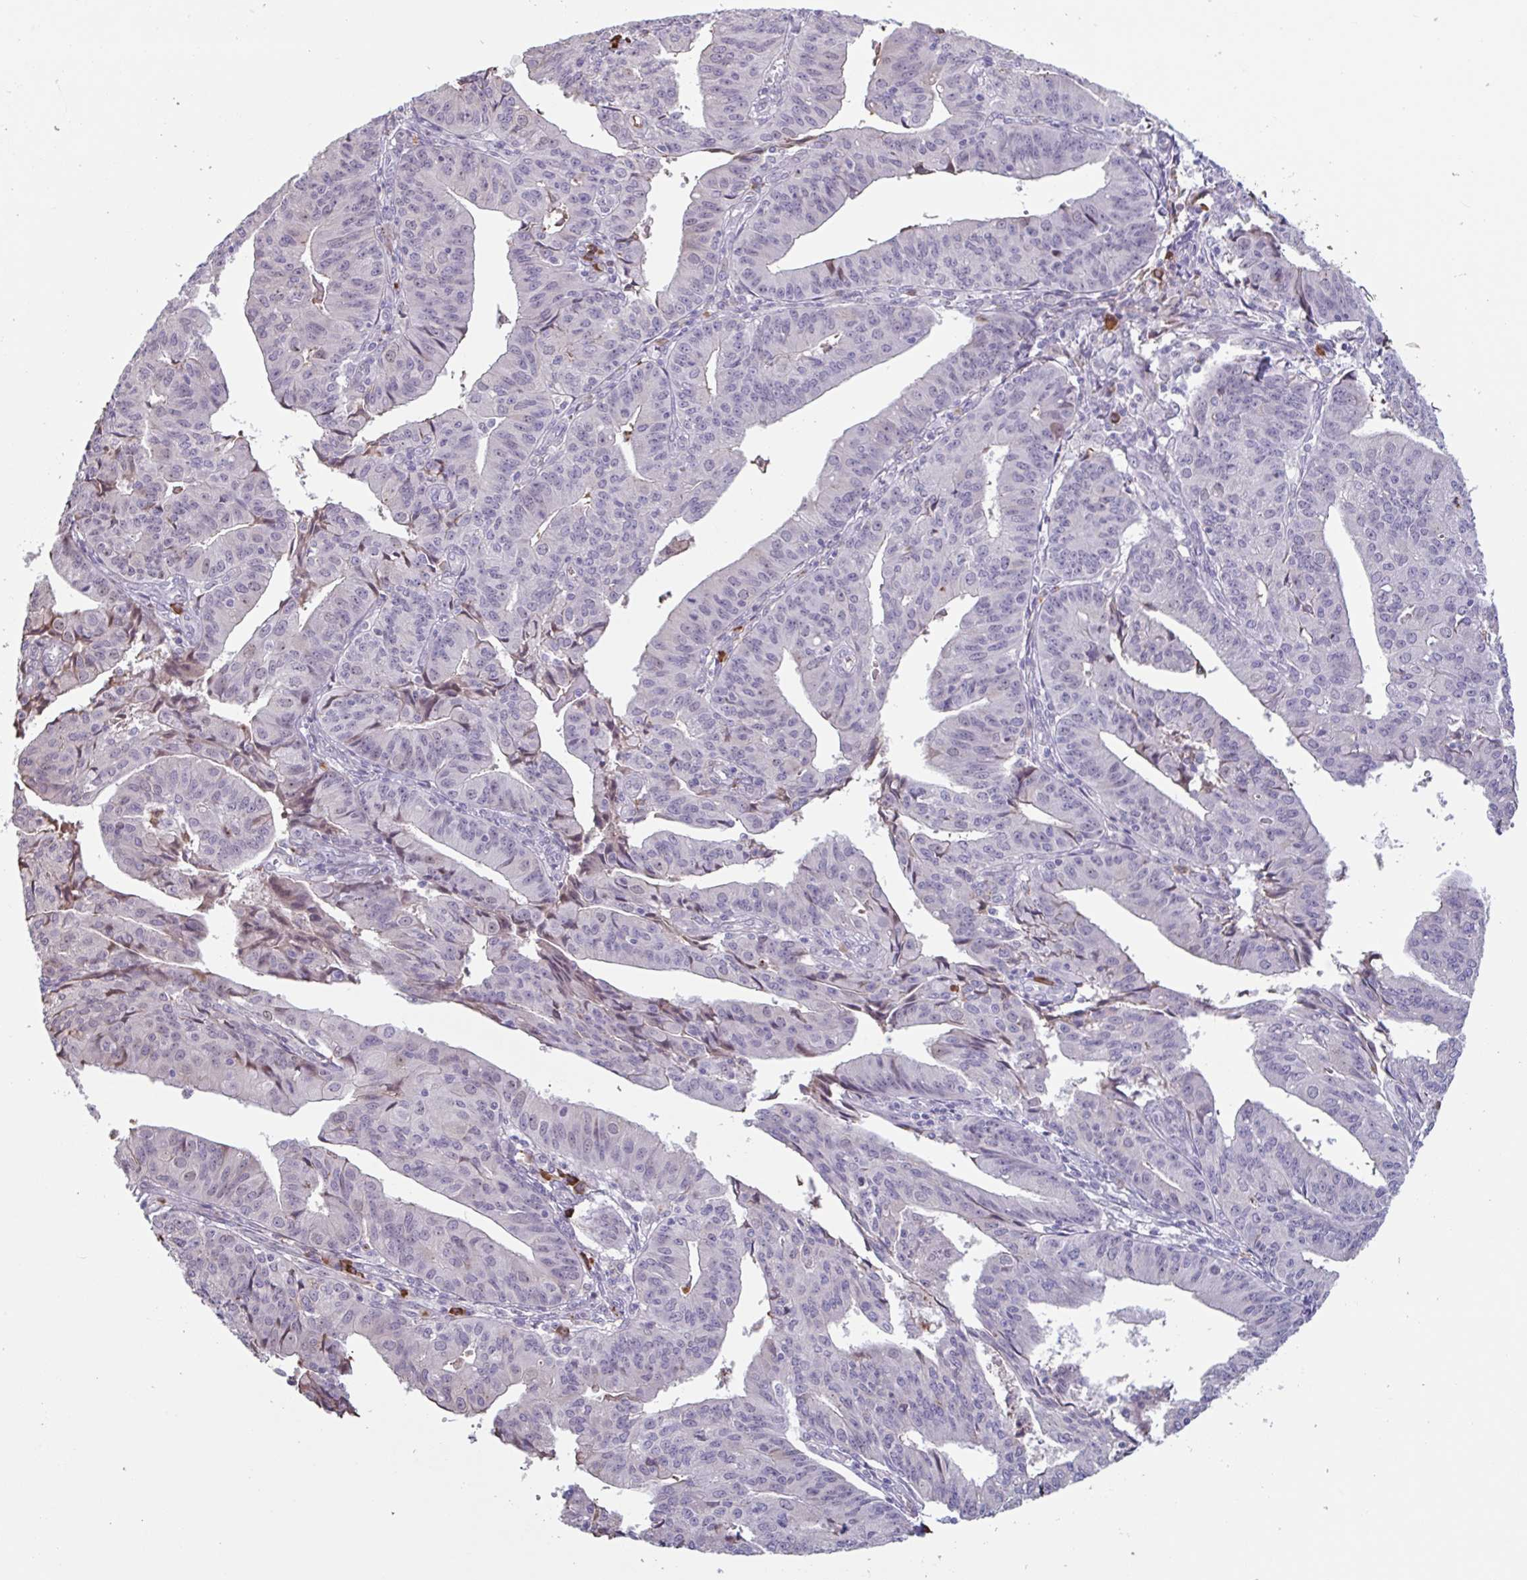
{"staining": {"intensity": "negative", "quantity": "none", "location": "none"}, "tissue": "endometrial cancer", "cell_type": "Tumor cells", "image_type": "cancer", "snomed": [{"axis": "morphology", "description": "Adenocarcinoma, NOS"}, {"axis": "topography", "description": "Endometrium"}], "caption": "A micrograph of endometrial cancer (adenocarcinoma) stained for a protein reveals no brown staining in tumor cells. (DAB immunohistochemistry (IHC), high magnification).", "gene": "TAF1D", "patient": {"sex": "female", "age": 56}}